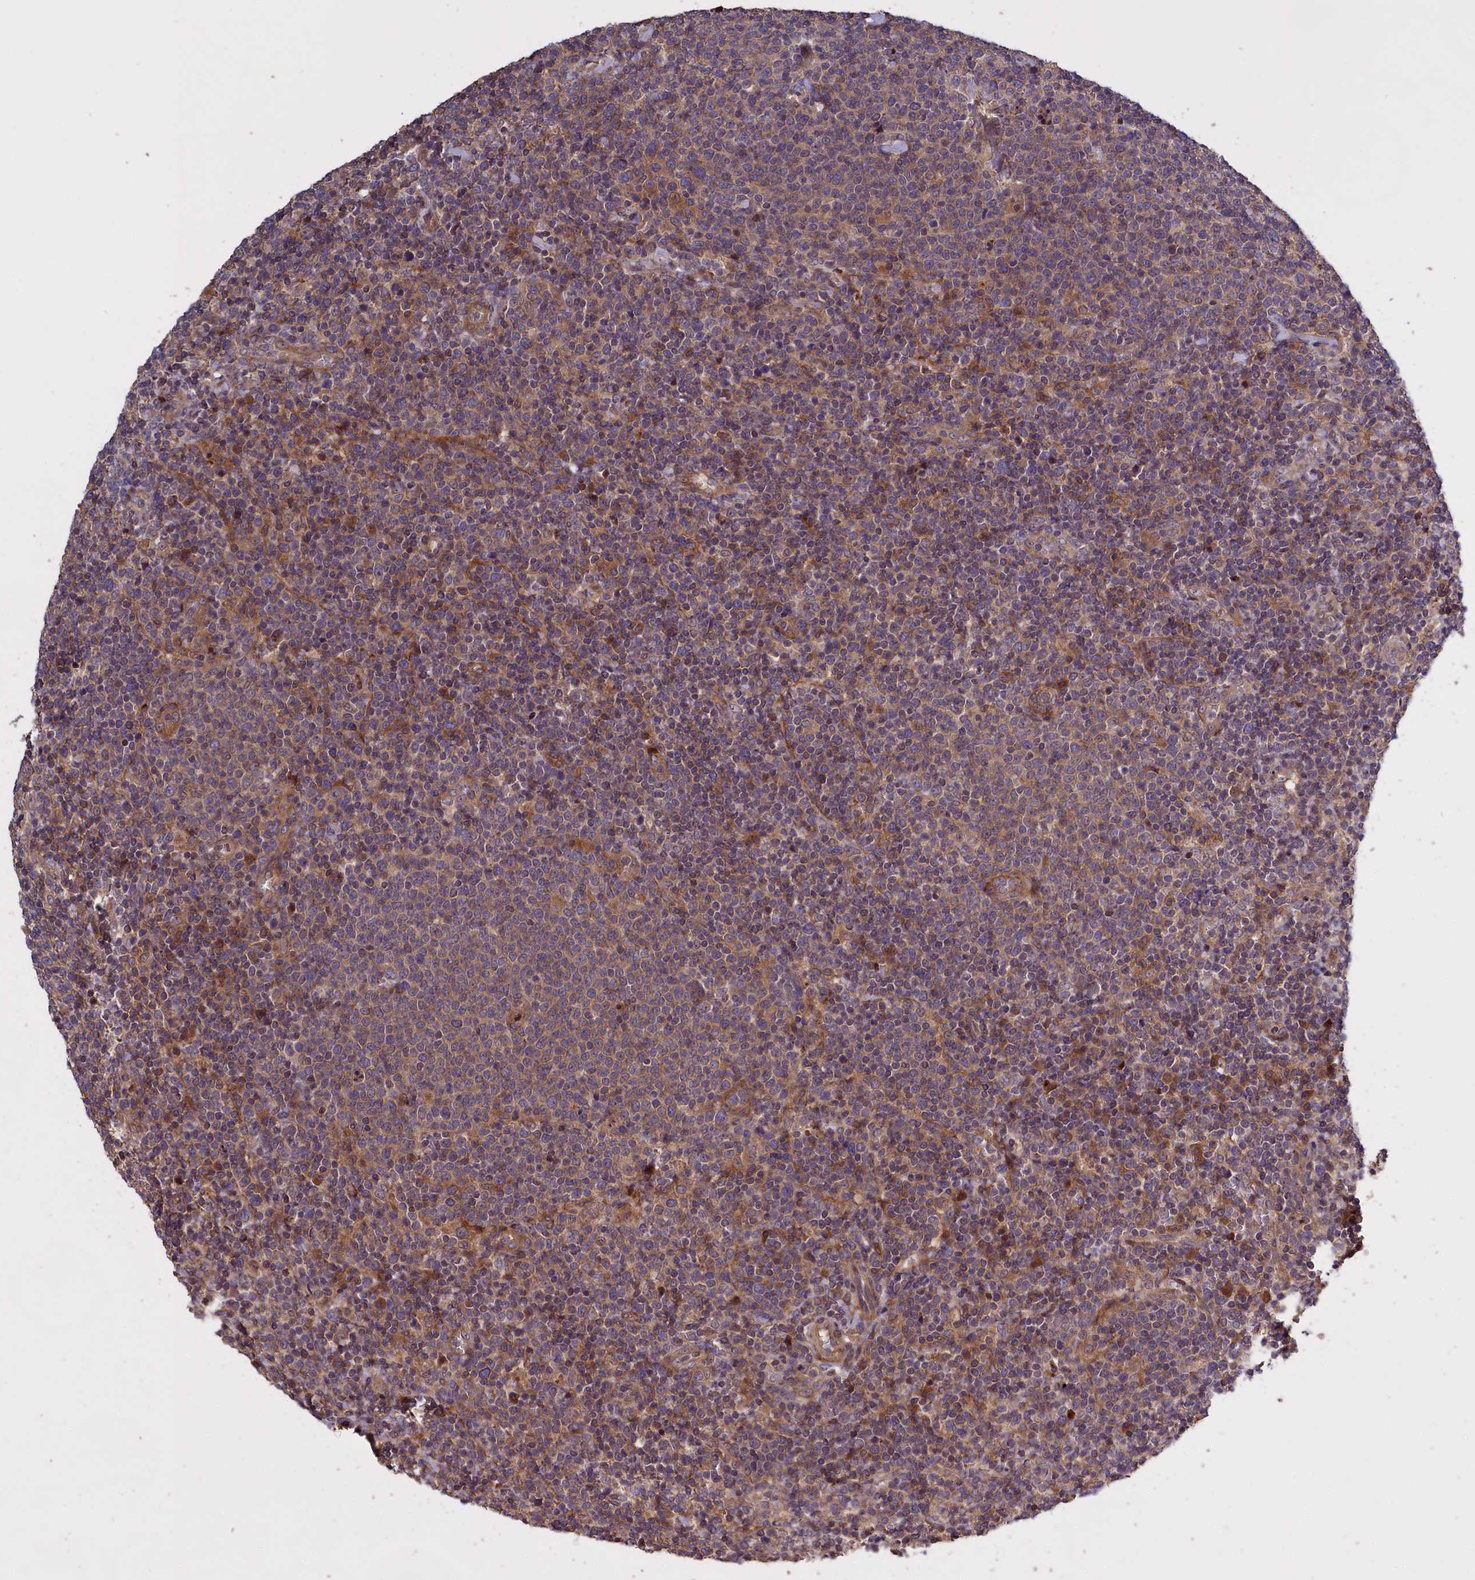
{"staining": {"intensity": "weak", "quantity": "<25%", "location": "cytoplasmic/membranous"}, "tissue": "lymphoma", "cell_type": "Tumor cells", "image_type": "cancer", "snomed": [{"axis": "morphology", "description": "Malignant lymphoma, non-Hodgkin's type, High grade"}, {"axis": "topography", "description": "Lymph node"}], "caption": "High power microscopy micrograph of an immunohistochemistry image of lymphoma, revealing no significant expression in tumor cells.", "gene": "DENND1B", "patient": {"sex": "male", "age": 61}}